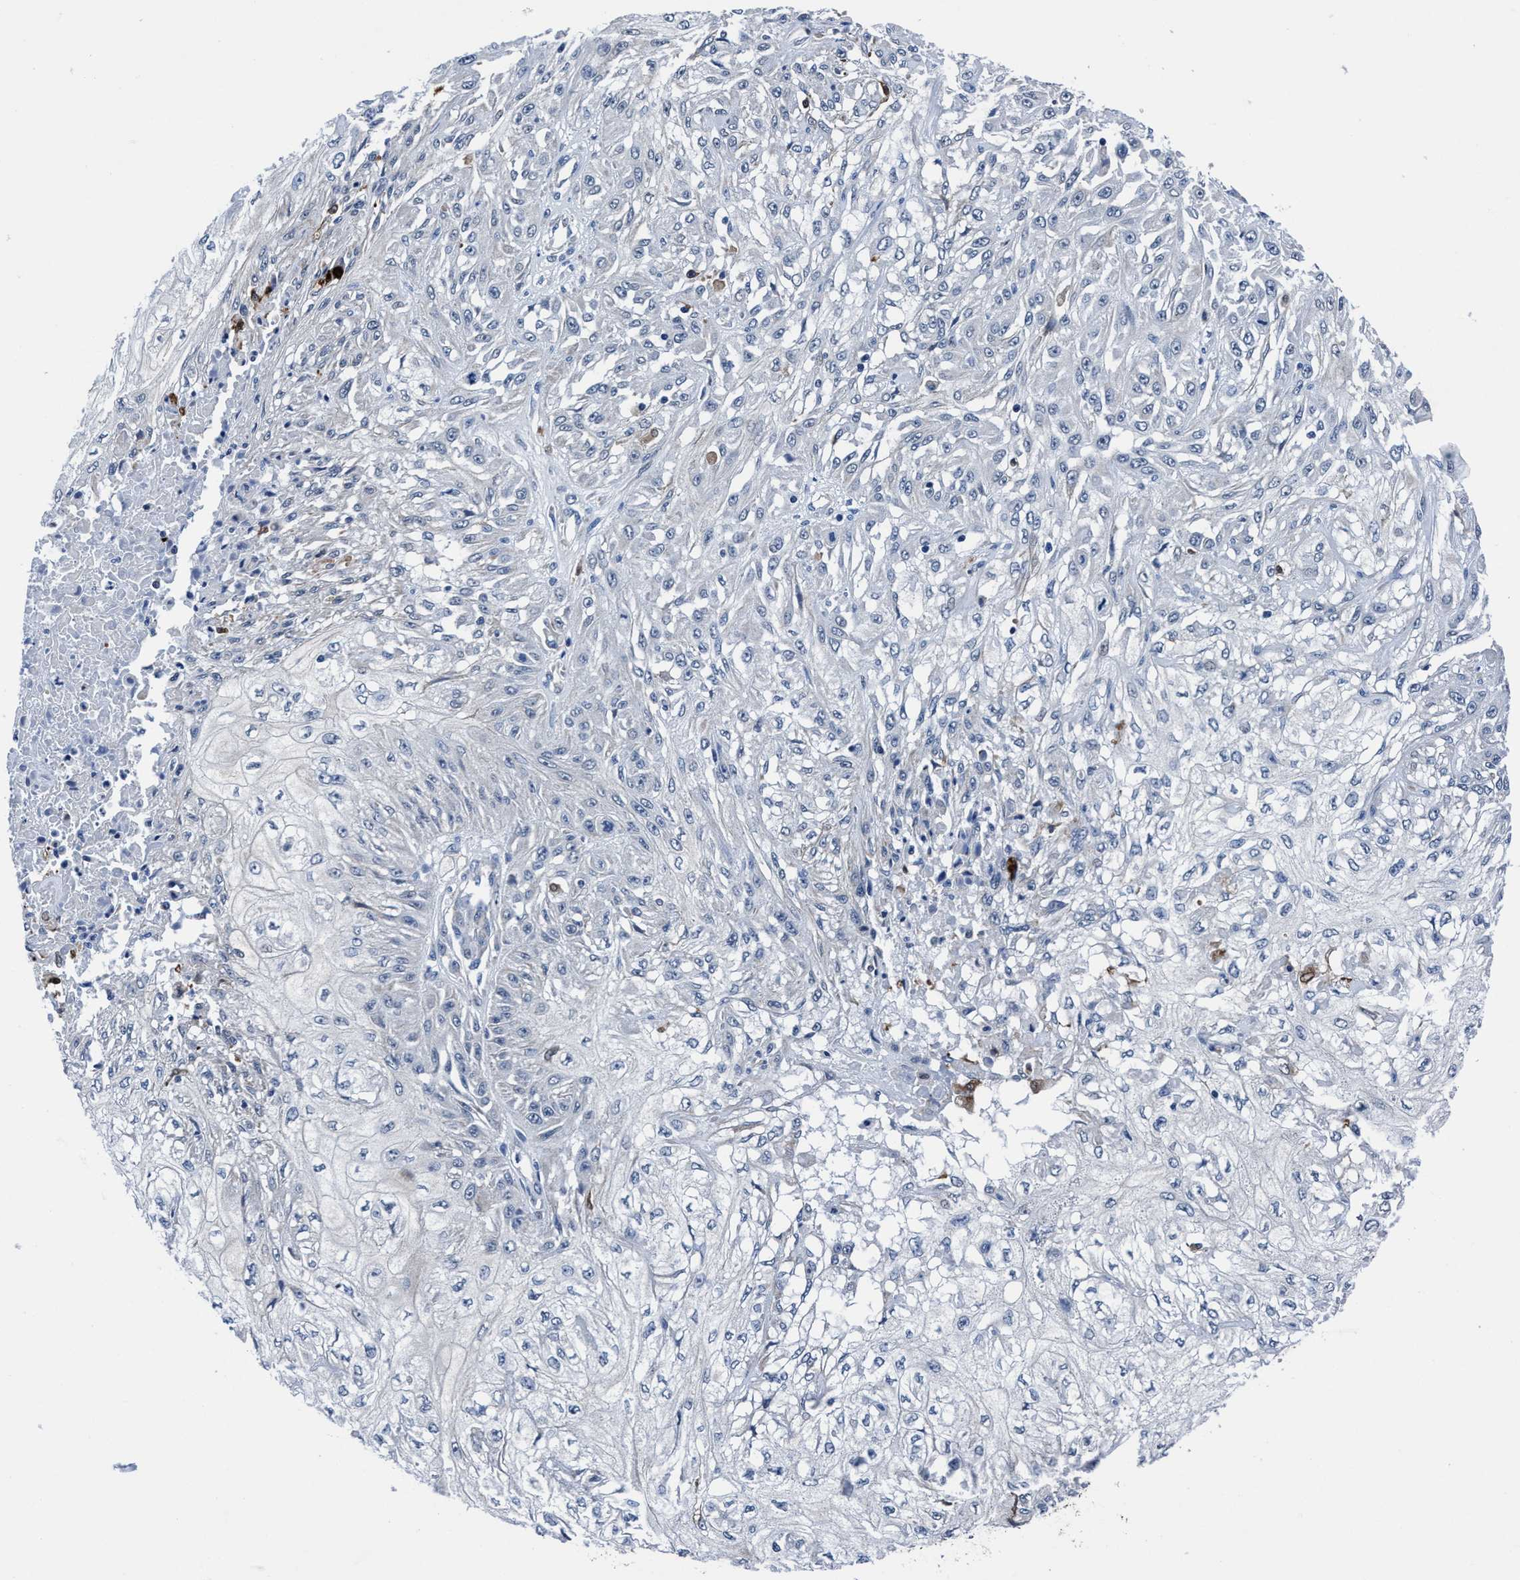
{"staining": {"intensity": "negative", "quantity": "none", "location": "none"}, "tissue": "skin cancer", "cell_type": "Tumor cells", "image_type": "cancer", "snomed": [{"axis": "morphology", "description": "Squamous cell carcinoma, NOS"}, {"axis": "morphology", "description": "Squamous cell carcinoma, metastatic, NOS"}, {"axis": "topography", "description": "Skin"}, {"axis": "topography", "description": "Lymph node"}], "caption": "Tumor cells show no significant protein expression in skin metastatic squamous cell carcinoma. (Immunohistochemistry, brightfield microscopy, high magnification).", "gene": "TMEM94", "patient": {"sex": "male", "age": 75}}